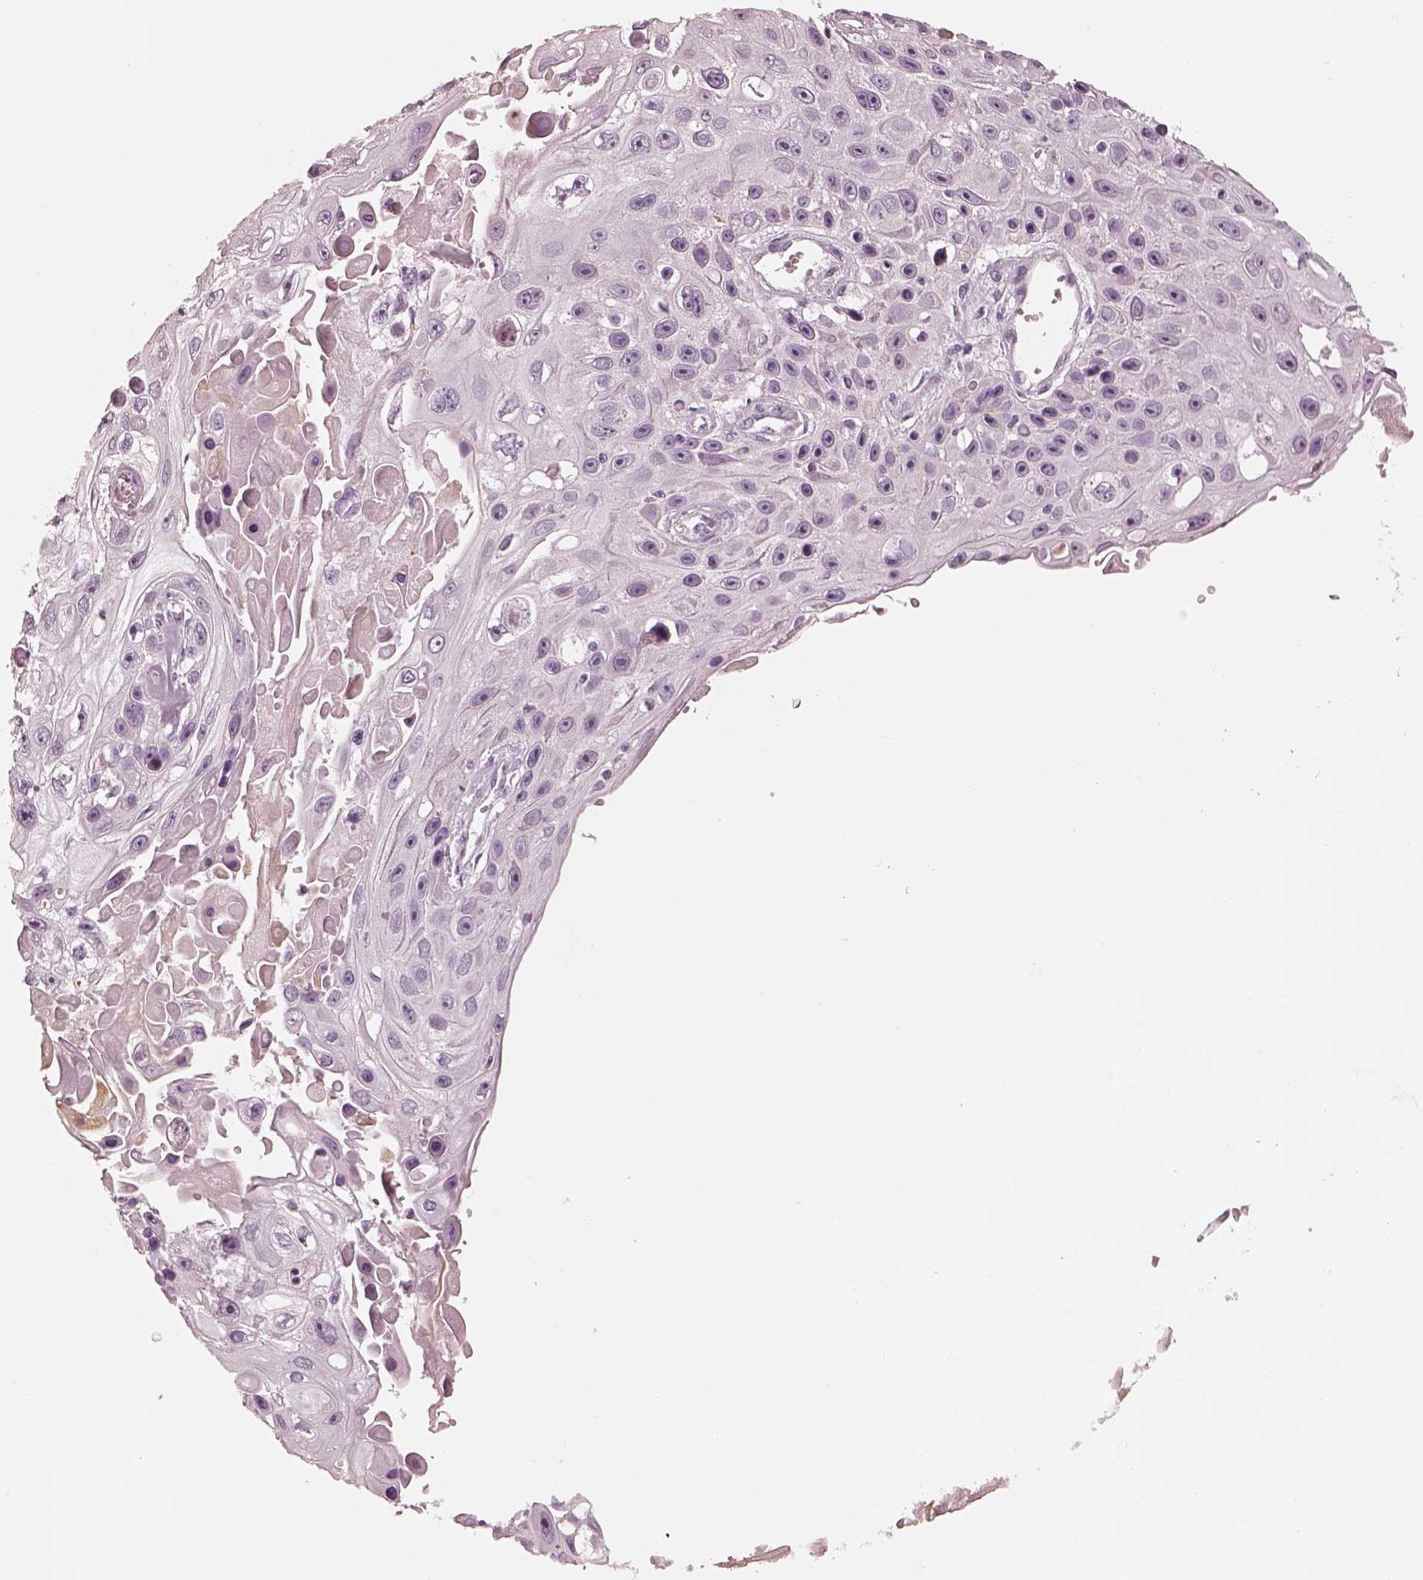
{"staining": {"intensity": "negative", "quantity": "none", "location": "none"}, "tissue": "skin cancer", "cell_type": "Tumor cells", "image_type": "cancer", "snomed": [{"axis": "morphology", "description": "Squamous cell carcinoma, NOS"}, {"axis": "topography", "description": "Skin"}], "caption": "Tumor cells show no significant expression in skin cancer.", "gene": "R3HDML", "patient": {"sex": "male", "age": 82}}